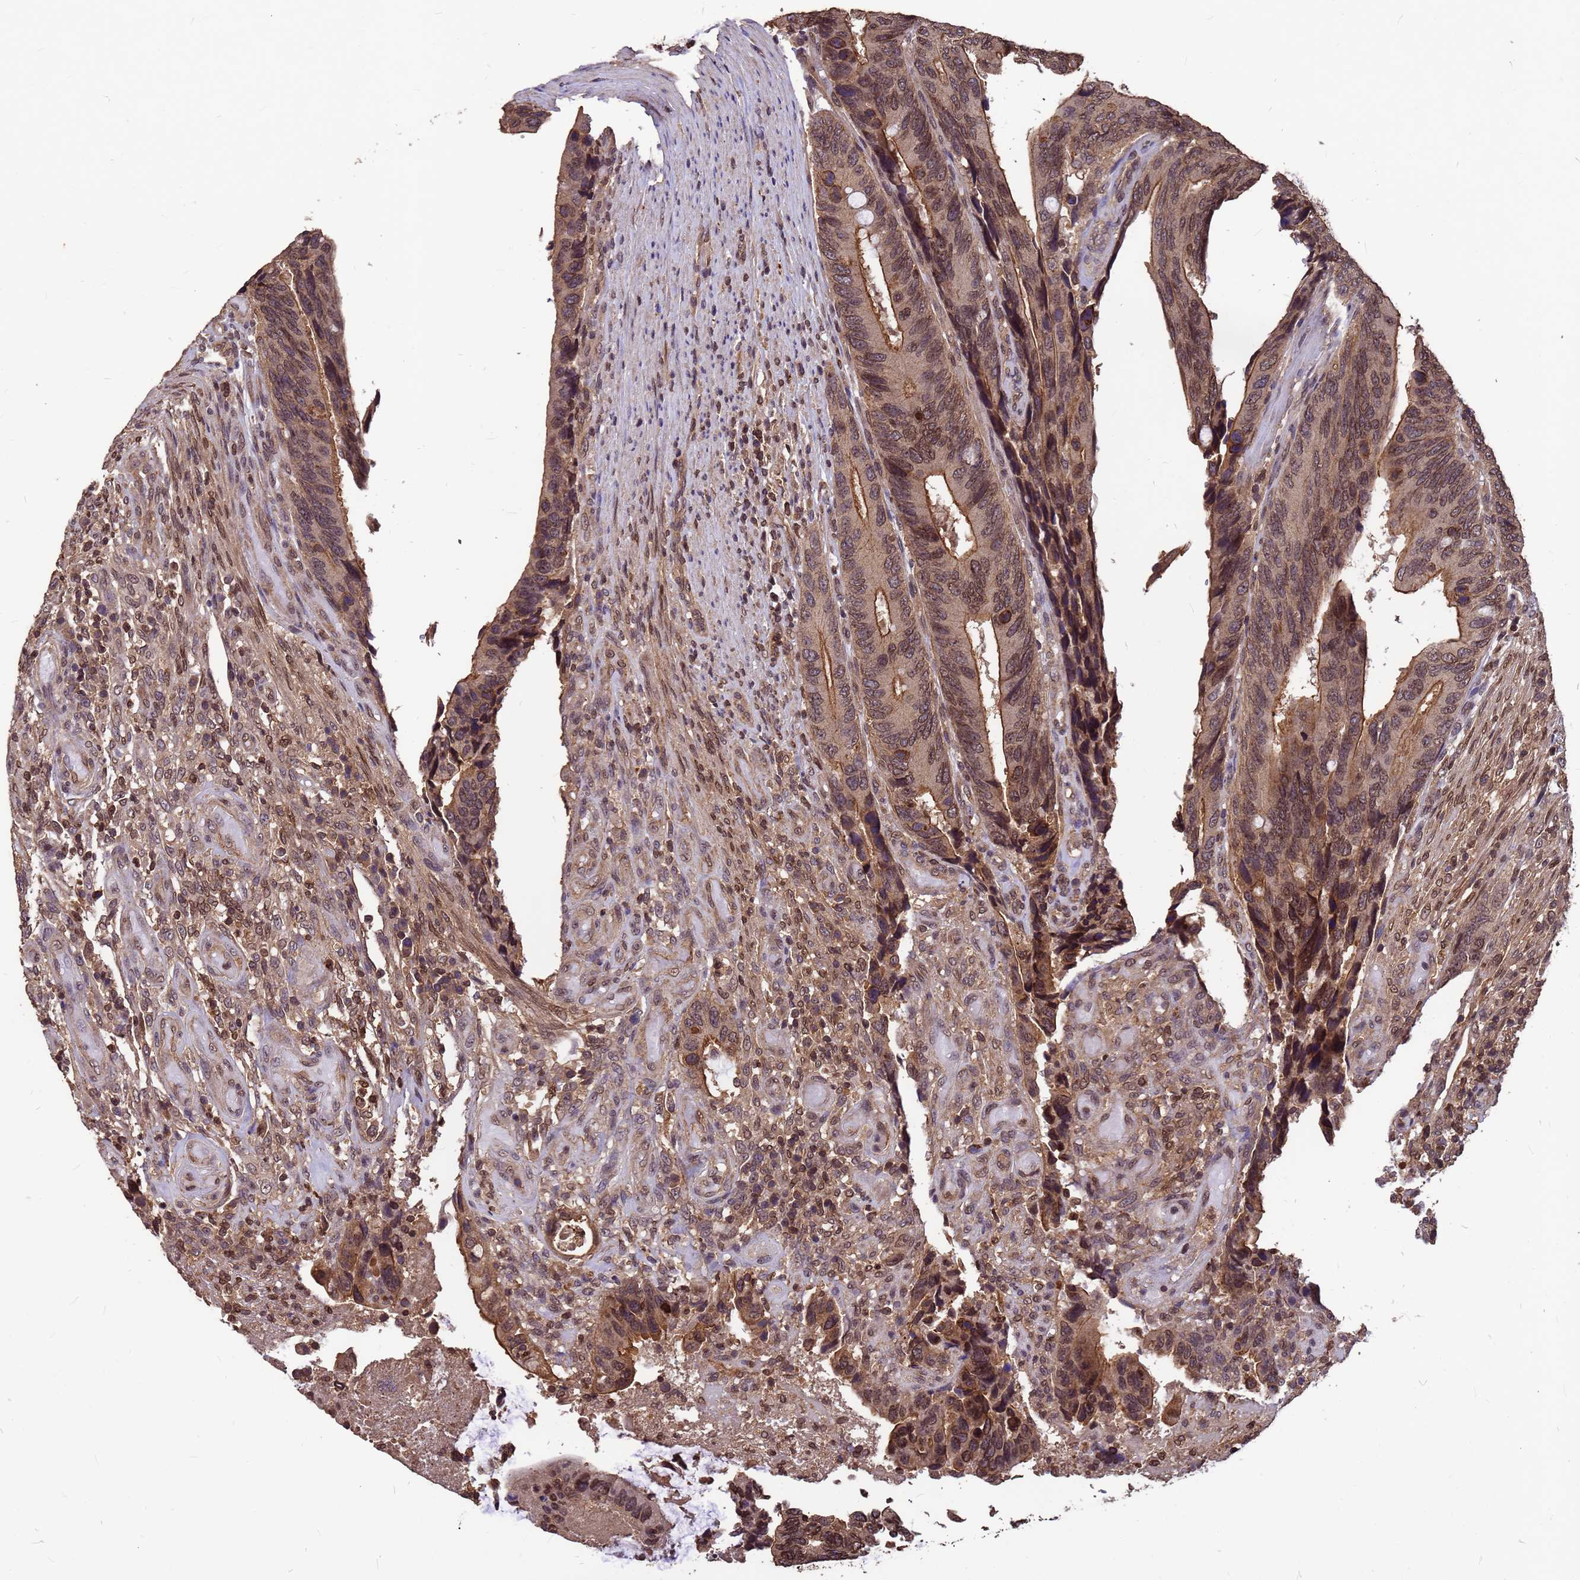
{"staining": {"intensity": "moderate", "quantity": "25%-75%", "location": "cytoplasmic/membranous,nuclear"}, "tissue": "colorectal cancer", "cell_type": "Tumor cells", "image_type": "cancer", "snomed": [{"axis": "morphology", "description": "Adenocarcinoma, NOS"}, {"axis": "topography", "description": "Colon"}], "caption": "The image displays staining of colorectal cancer (adenocarcinoma), revealing moderate cytoplasmic/membranous and nuclear protein staining (brown color) within tumor cells.", "gene": "C1orf35", "patient": {"sex": "male", "age": 87}}